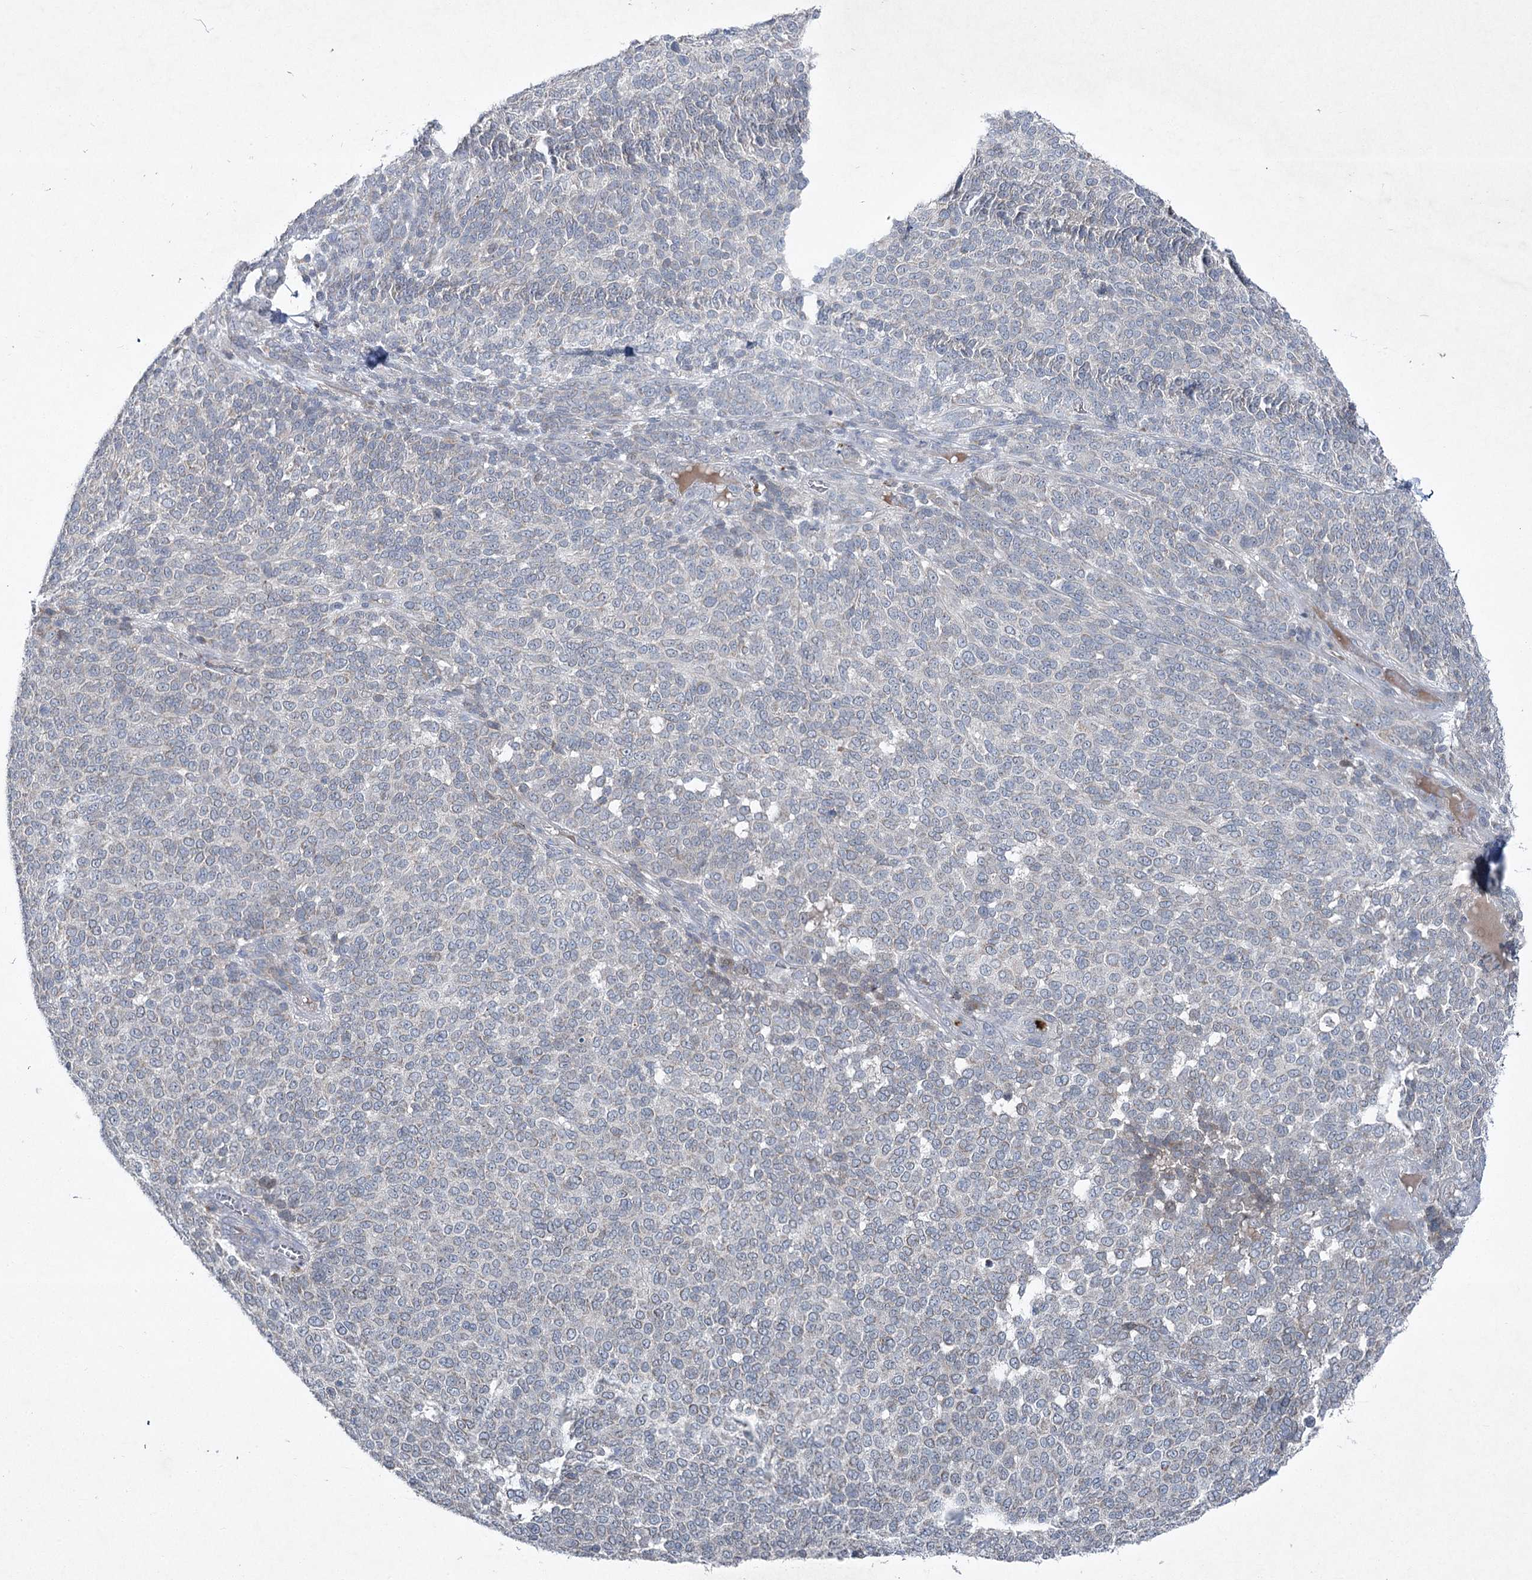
{"staining": {"intensity": "negative", "quantity": "none", "location": "none"}, "tissue": "melanoma", "cell_type": "Tumor cells", "image_type": "cancer", "snomed": [{"axis": "morphology", "description": "Malignant melanoma, NOS"}, {"axis": "topography", "description": "Skin"}], "caption": "Photomicrograph shows no protein expression in tumor cells of melanoma tissue. (DAB immunohistochemistry visualized using brightfield microscopy, high magnification).", "gene": "PLA2G12A", "patient": {"sex": "male", "age": 49}}